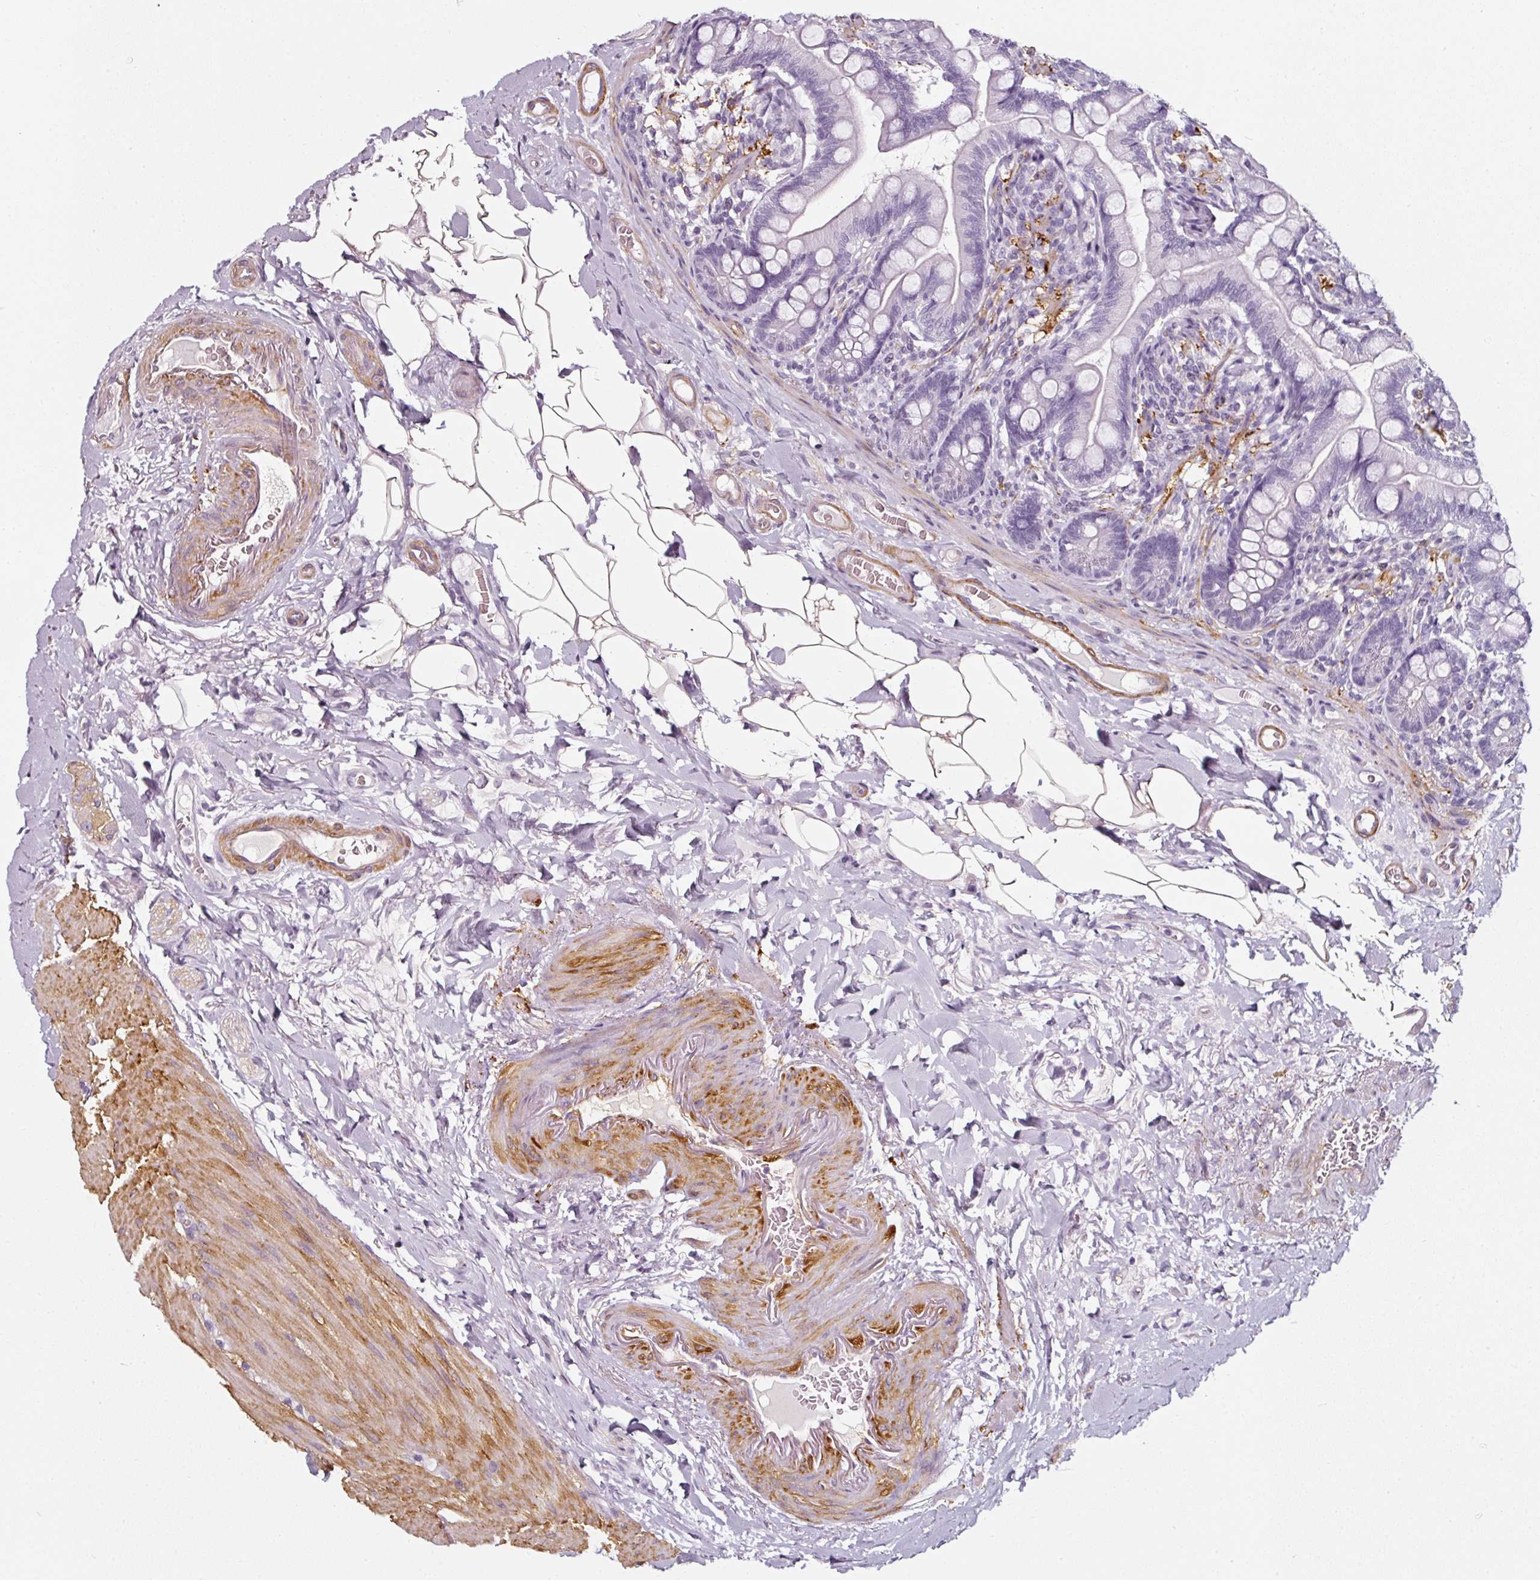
{"staining": {"intensity": "negative", "quantity": "none", "location": "none"}, "tissue": "small intestine", "cell_type": "Glandular cells", "image_type": "normal", "snomed": [{"axis": "morphology", "description": "Normal tissue, NOS"}, {"axis": "topography", "description": "Small intestine"}], "caption": "There is no significant positivity in glandular cells of small intestine. (DAB (3,3'-diaminobenzidine) immunohistochemistry (IHC) with hematoxylin counter stain).", "gene": "CAP2", "patient": {"sex": "female", "age": 64}}